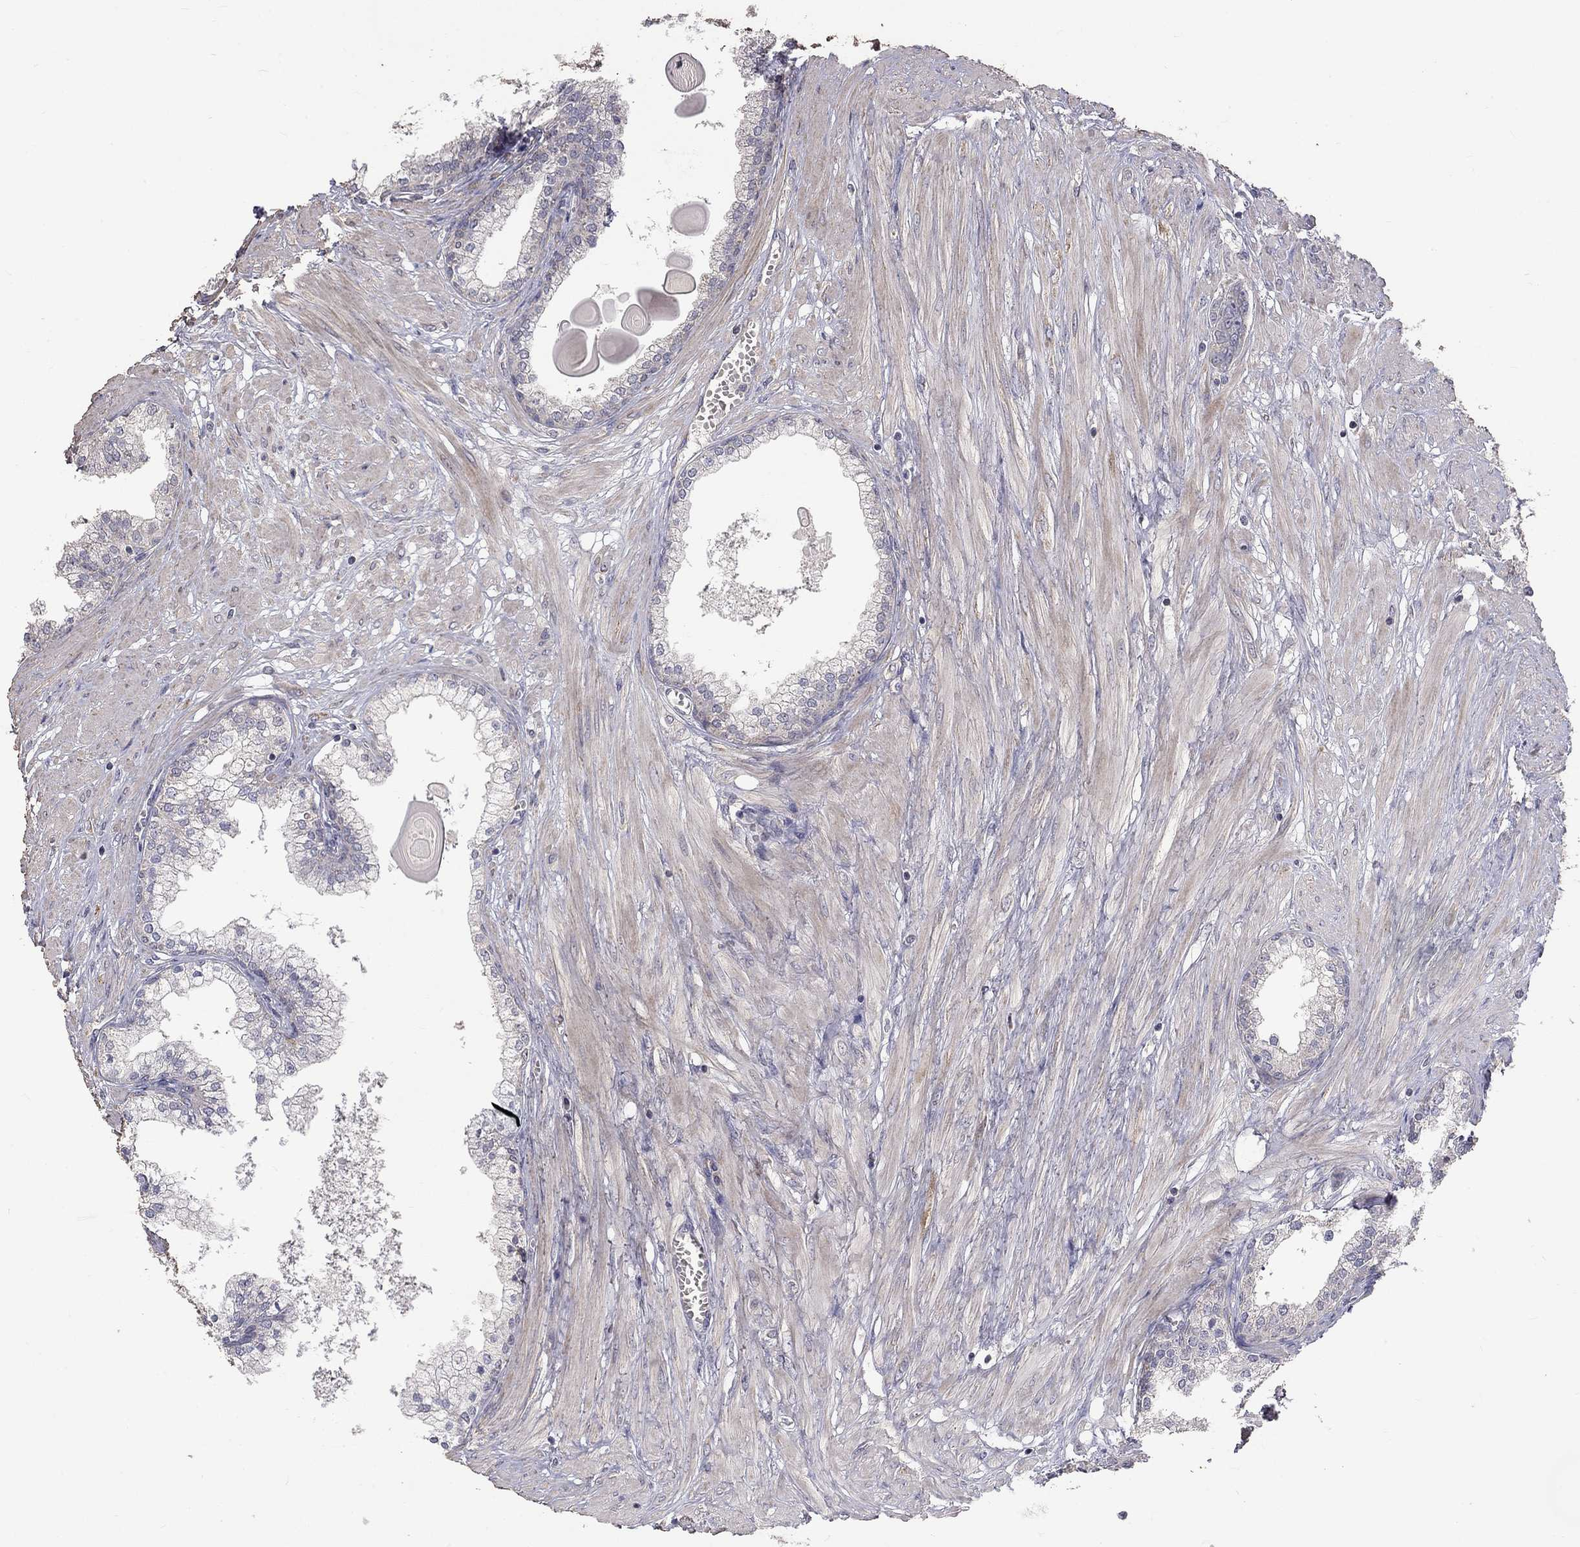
{"staining": {"intensity": "negative", "quantity": "none", "location": "none"}, "tissue": "prostate cancer", "cell_type": "Tumor cells", "image_type": "cancer", "snomed": [{"axis": "morphology", "description": "Adenocarcinoma, NOS"}, {"axis": "topography", "description": "Prostate"}], "caption": "This histopathology image is of prostate cancer stained with IHC to label a protein in brown with the nuclei are counter-stained blue. There is no expression in tumor cells.", "gene": "SLC39A14", "patient": {"sex": "male", "age": 67}}